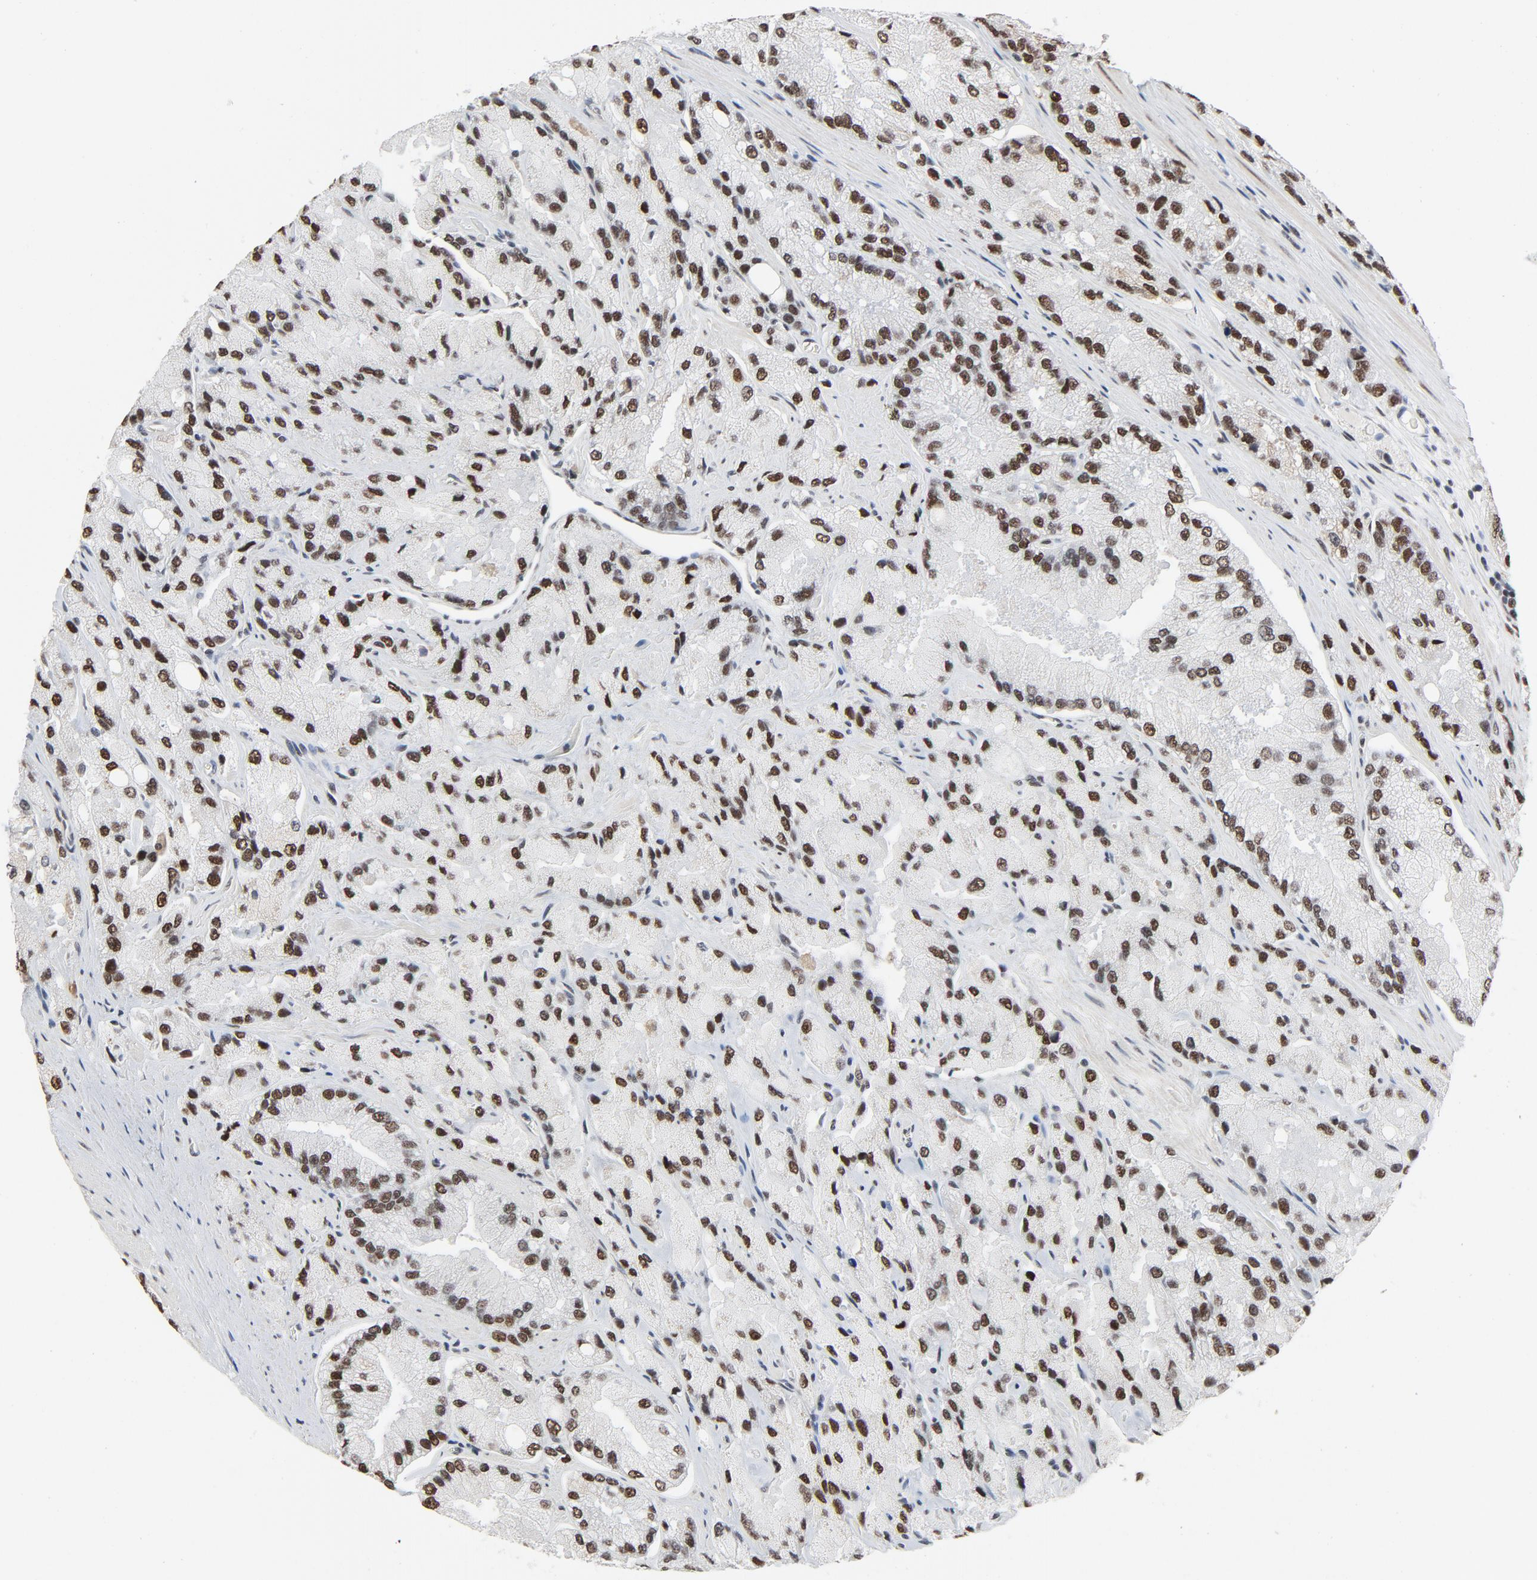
{"staining": {"intensity": "moderate", "quantity": ">75%", "location": "nuclear"}, "tissue": "prostate cancer", "cell_type": "Tumor cells", "image_type": "cancer", "snomed": [{"axis": "morphology", "description": "Adenocarcinoma, High grade"}, {"axis": "topography", "description": "Prostate"}], "caption": "Brown immunohistochemical staining in prostate cancer (adenocarcinoma (high-grade)) demonstrates moderate nuclear expression in about >75% of tumor cells. The staining was performed using DAB to visualize the protein expression in brown, while the nuclei were stained in blue with hematoxylin (Magnification: 20x).", "gene": "MRE11", "patient": {"sex": "male", "age": 58}}